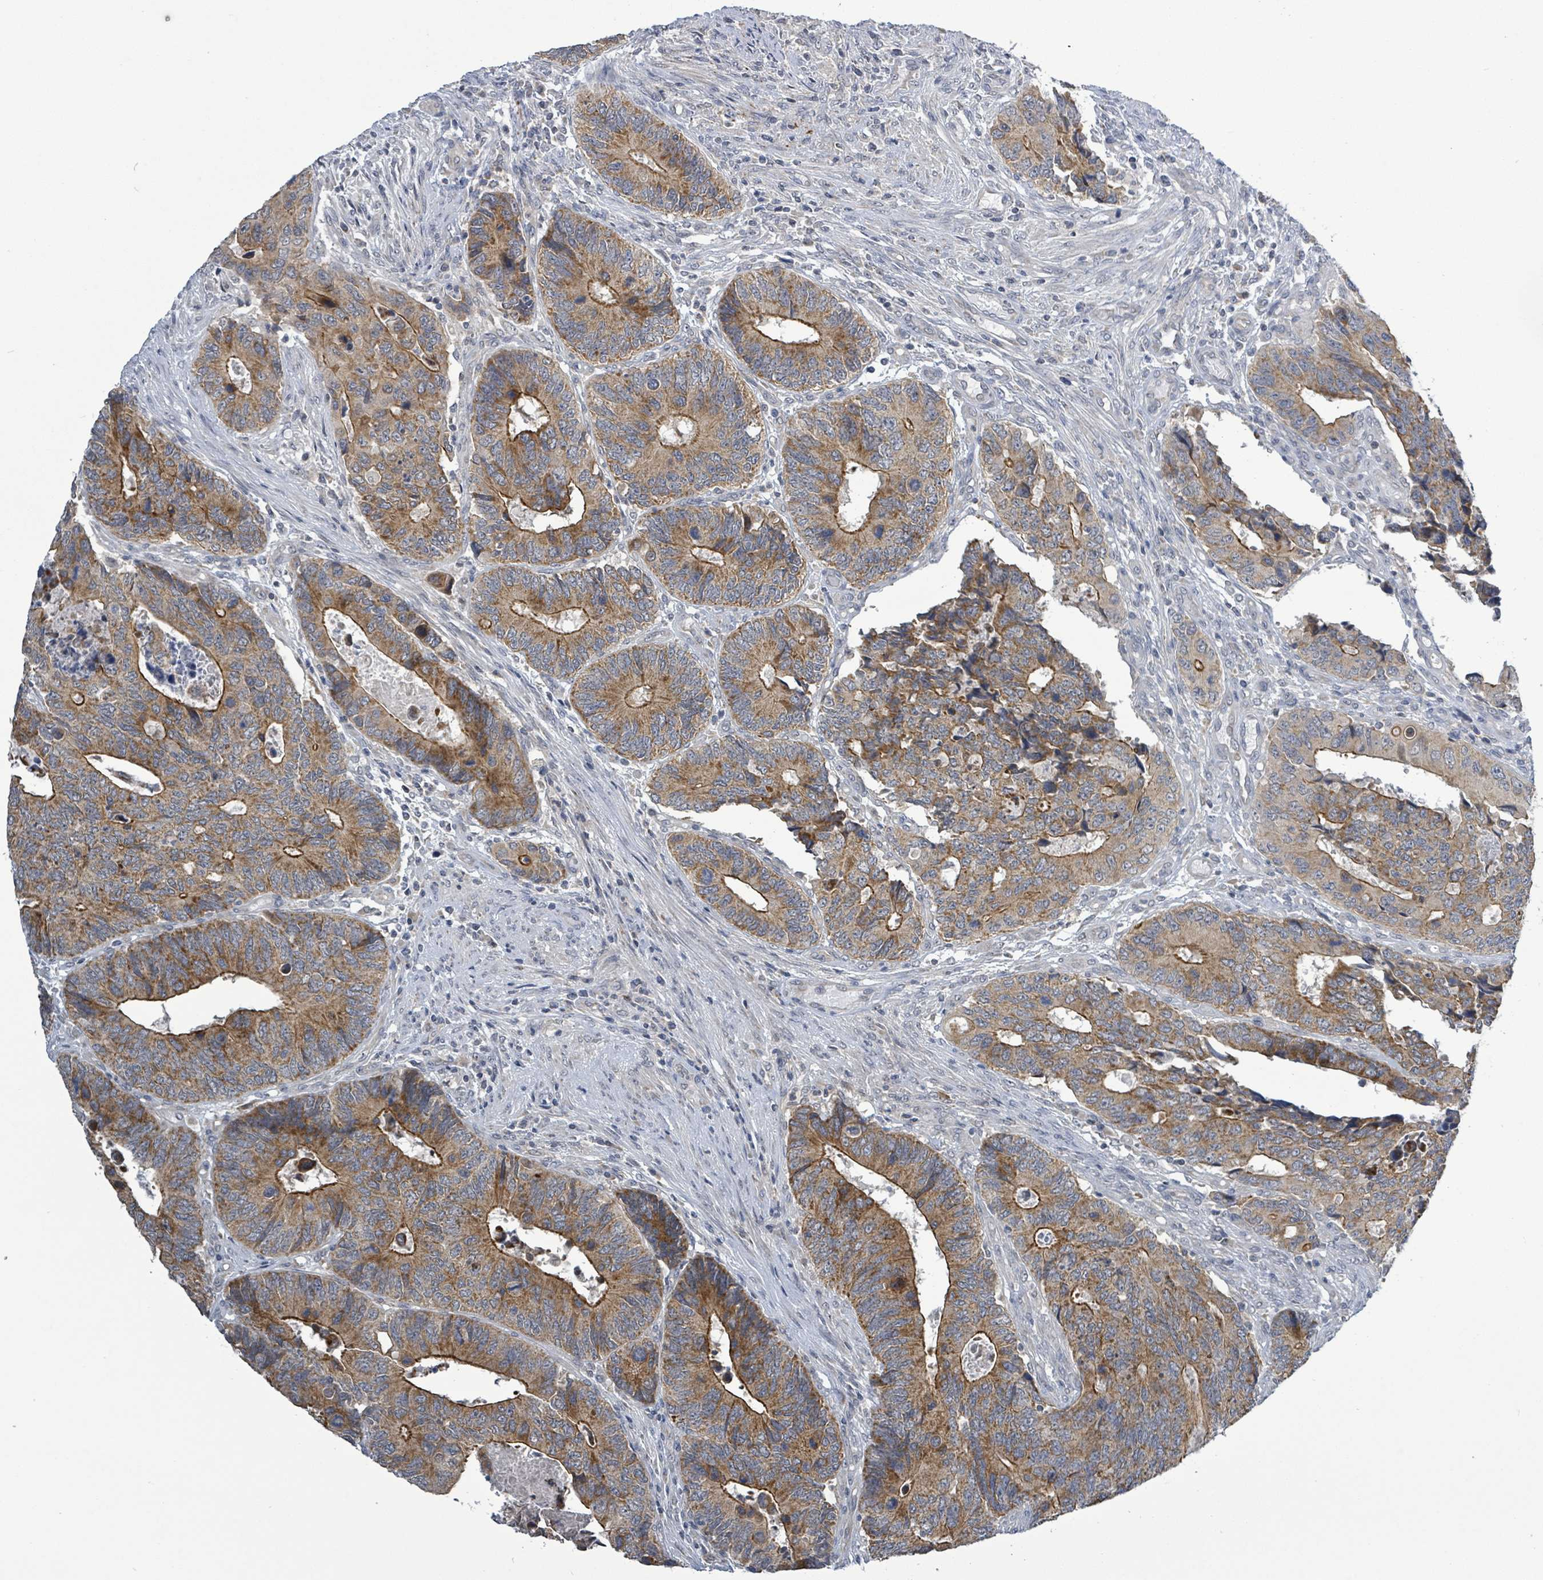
{"staining": {"intensity": "moderate", "quantity": ">75%", "location": "cytoplasmic/membranous"}, "tissue": "colorectal cancer", "cell_type": "Tumor cells", "image_type": "cancer", "snomed": [{"axis": "morphology", "description": "Adenocarcinoma, NOS"}, {"axis": "topography", "description": "Colon"}], "caption": "Immunohistochemical staining of colorectal cancer (adenocarcinoma) displays moderate cytoplasmic/membranous protein staining in about >75% of tumor cells.", "gene": "COQ10B", "patient": {"sex": "male", "age": 87}}